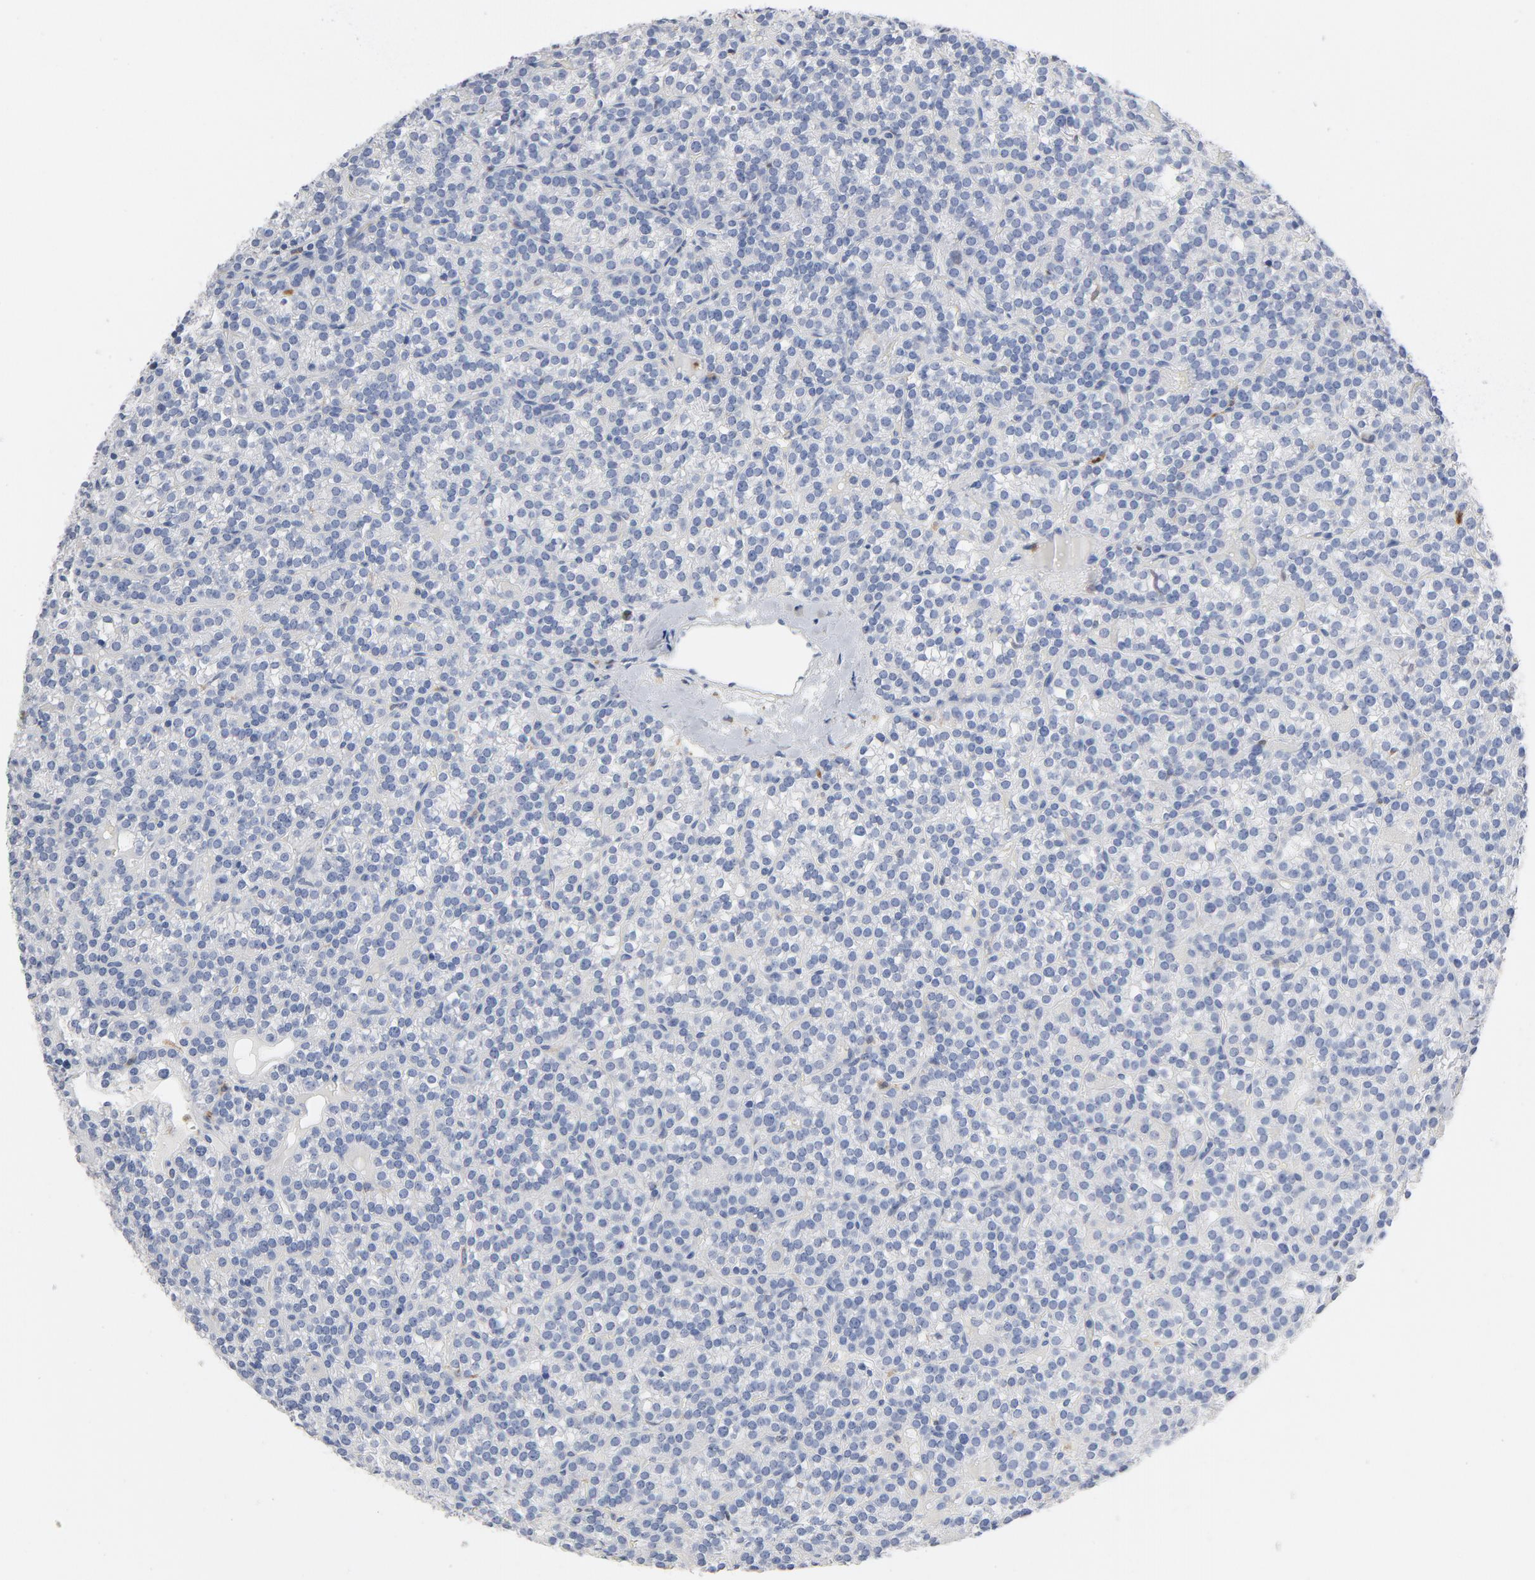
{"staining": {"intensity": "negative", "quantity": "none", "location": "none"}, "tissue": "parathyroid gland", "cell_type": "Glandular cells", "image_type": "normal", "snomed": [{"axis": "morphology", "description": "Normal tissue, NOS"}, {"axis": "topography", "description": "Parathyroid gland"}], "caption": "Immunohistochemical staining of unremarkable human parathyroid gland demonstrates no significant staining in glandular cells. (DAB immunohistochemistry, high magnification).", "gene": "NCF1", "patient": {"sex": "female", "age": 50}}